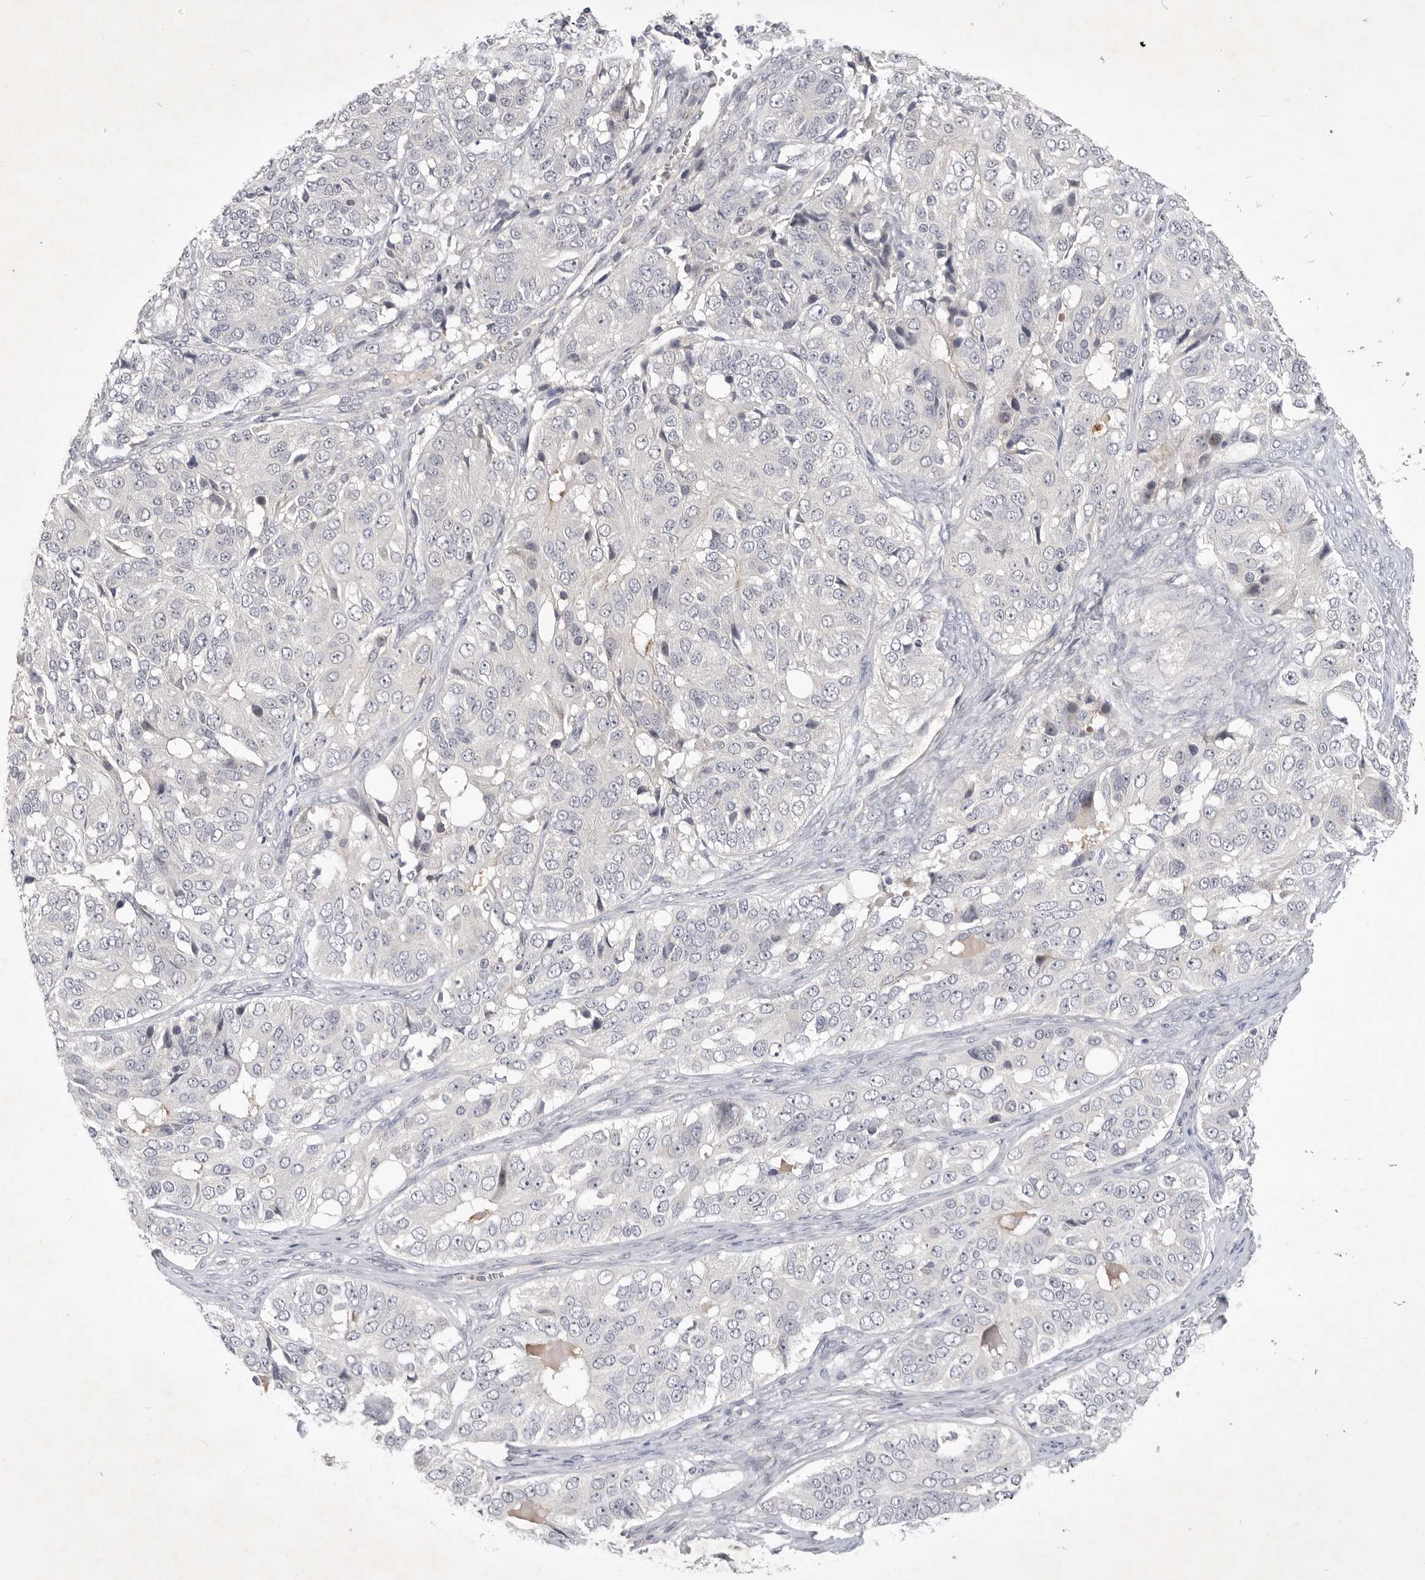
{"staining": {"intensity": "negative", "quantity": "none", "location": "none"}, "tissue": "ovarian cancer", "cell_type": "Tumor cells", "image_type": "cancer", "snomed": [{"axis": "morphology", "description": "Carcinoma, endometroid"}, {"axis": "topography", "description": "Ovary"}], "caption": "An image of ovarian cancer stained for a protein displays no brown staining in tumor cells. The staining is performed using DAB (3,3'-diaminobenzidine) brown chromogen with nuclei counter-stained in using hematoxylin.", "gene": "ITGAD", "patient": {"sex": "female", "age": 51}}